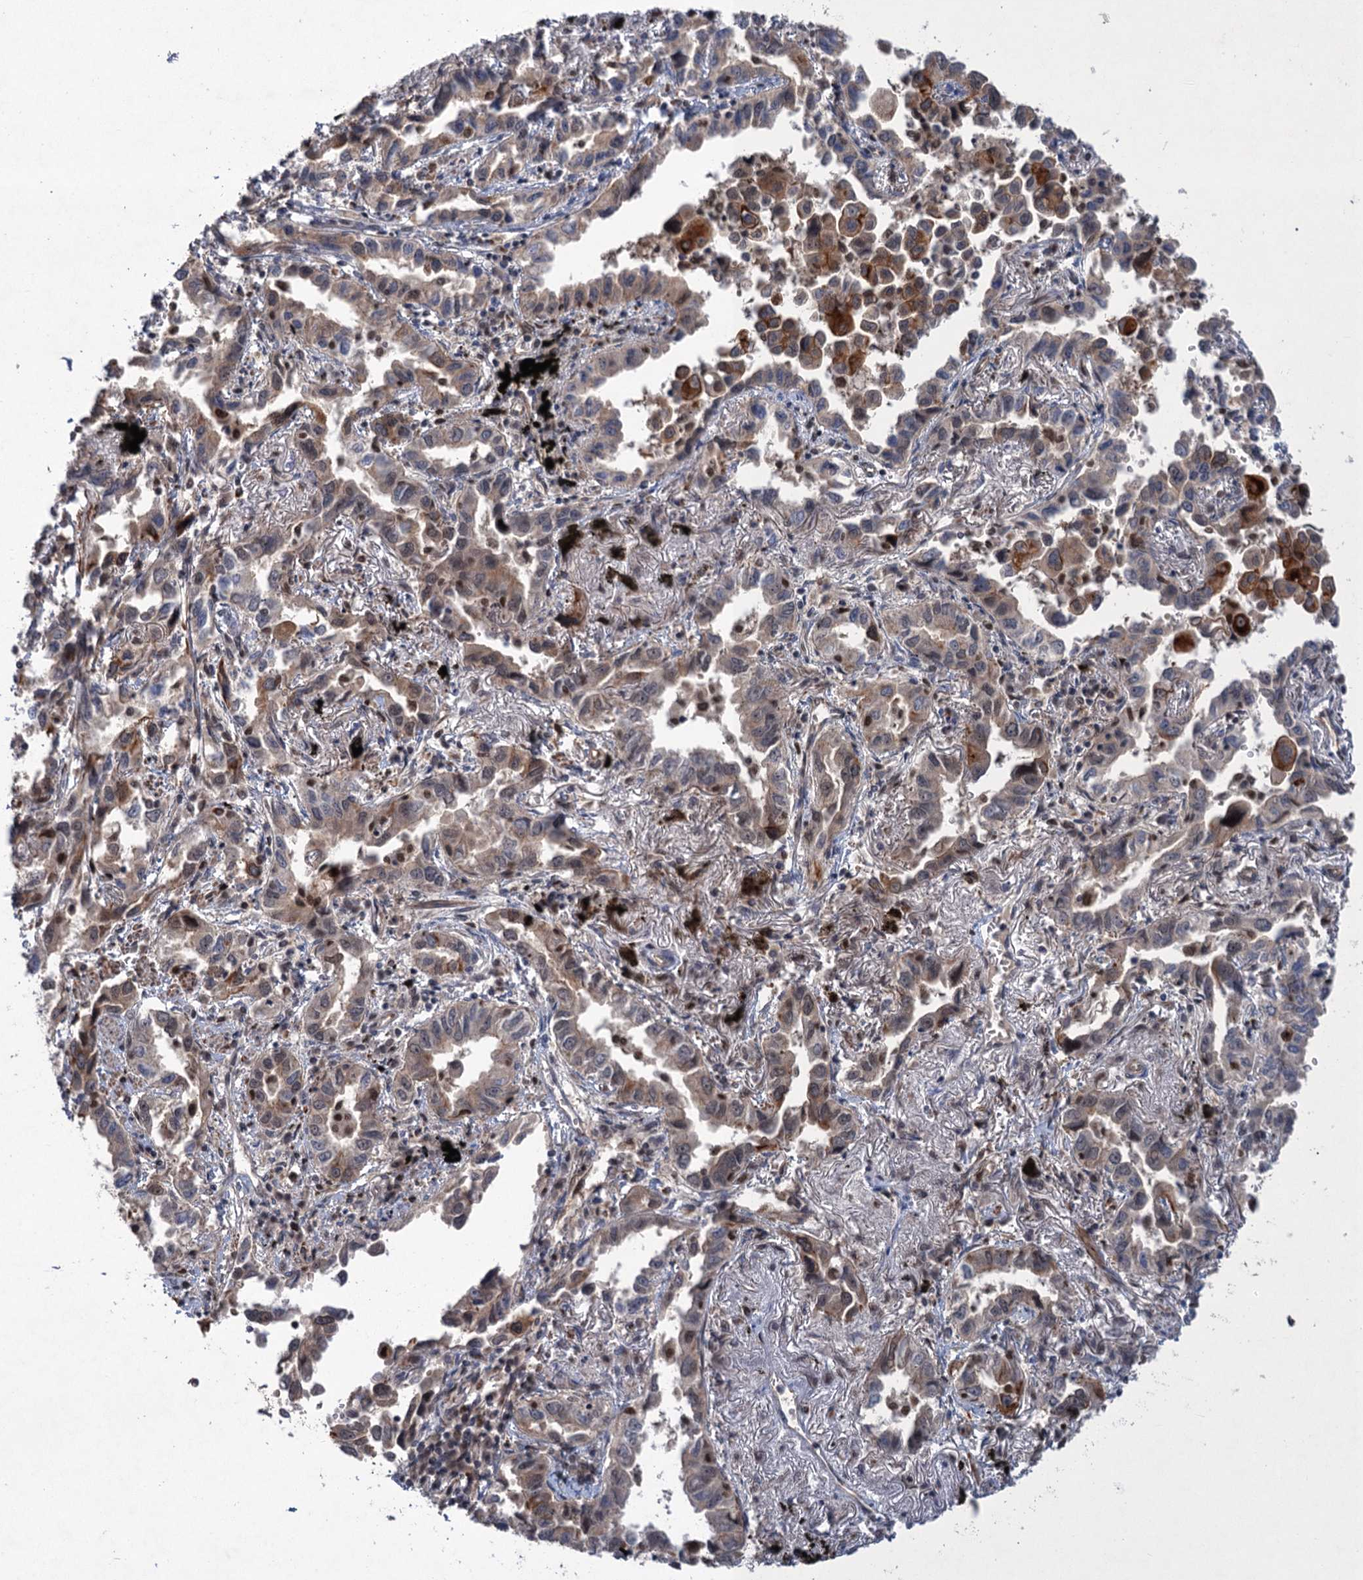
{"staining": {"intensity": "weak", "quantity": "<25%", "location": "cytoplasmic/membranous"}, "tissue": "lung cancer", "cell_type": "Tumor cells", "image_type": "cancer", "snomed": [{"axis": "morphology", "description": "Adenocarcinoma, NOS"}, {"axis": "topography", "description": "Lung"}], "caption": "Immunohistochemistry micrograph of human adenocarcinoma (lung) stained for a protein (brown), which displays no positivity in tumor cells. (DAB (3,3'-diaminobenzidine) IHC, high magnification).", "gene": "TTC31", "patient": {"sex": "male", "age": 67}}